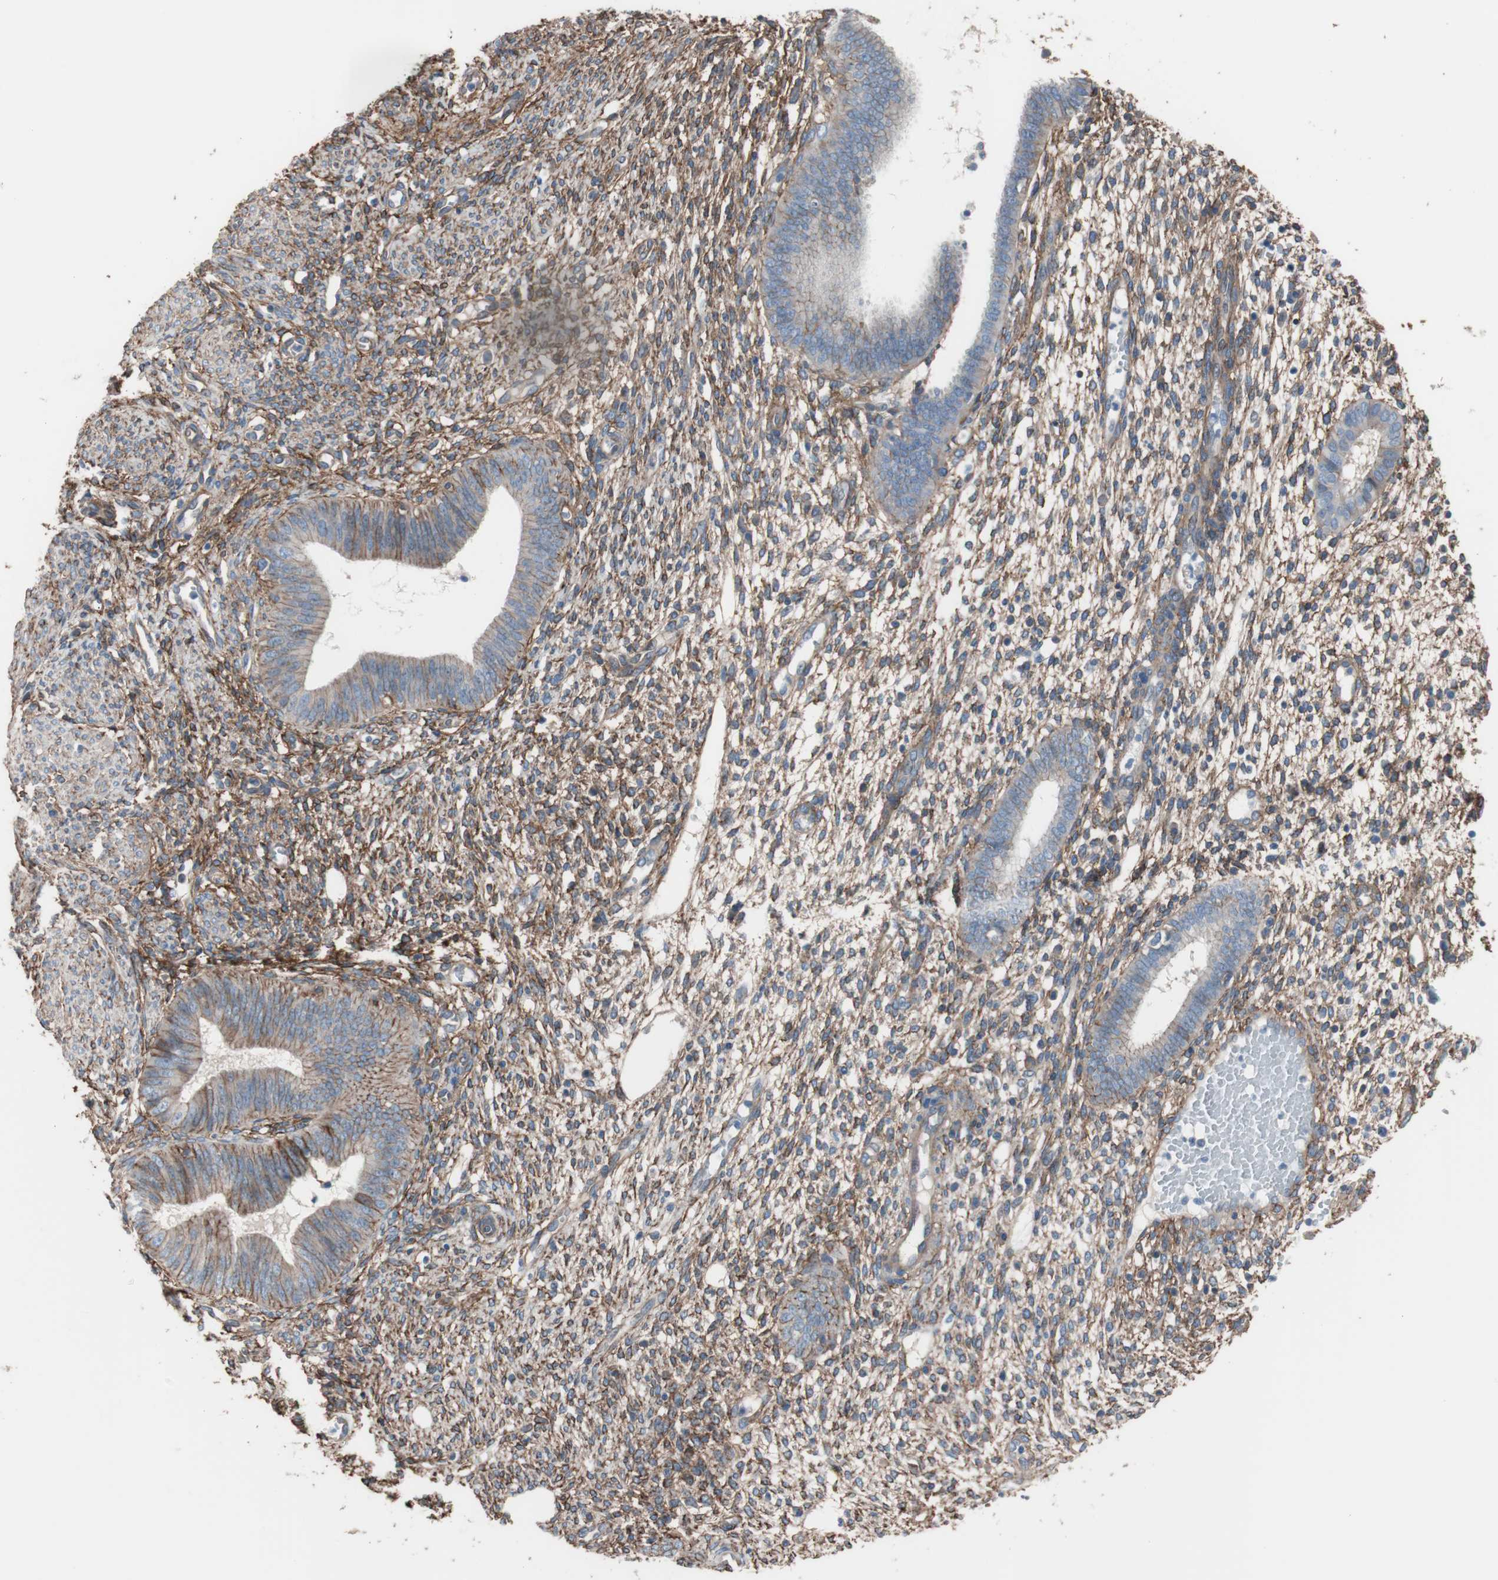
{"staining": {"intensity": "strong", "quantity": ">75%", "location": "cytoplasmic/membranous"}, "tissue": "endometrium", "cell_type": "Cells in endometrial stroma", "image_type": "normal", "snomed": [{"axis": "morphology", "description": "Normal tissue, NOS"}, {"axis": "topography", "description": "Endometrium"}], "caption": "High-magnification brightfield microscopy of normal endometrium stained with DAB (brown) and counterstained with hematoxylin (blue). cells in endometrial stroma exhibit strong cytoplasmic/membranous staining is present in about>75% of cells. (brown staining indicates protein expression, while blue staining denotes nuclei).", "gene": "CD81", "patient": {"sex": "female", "age": 35}}